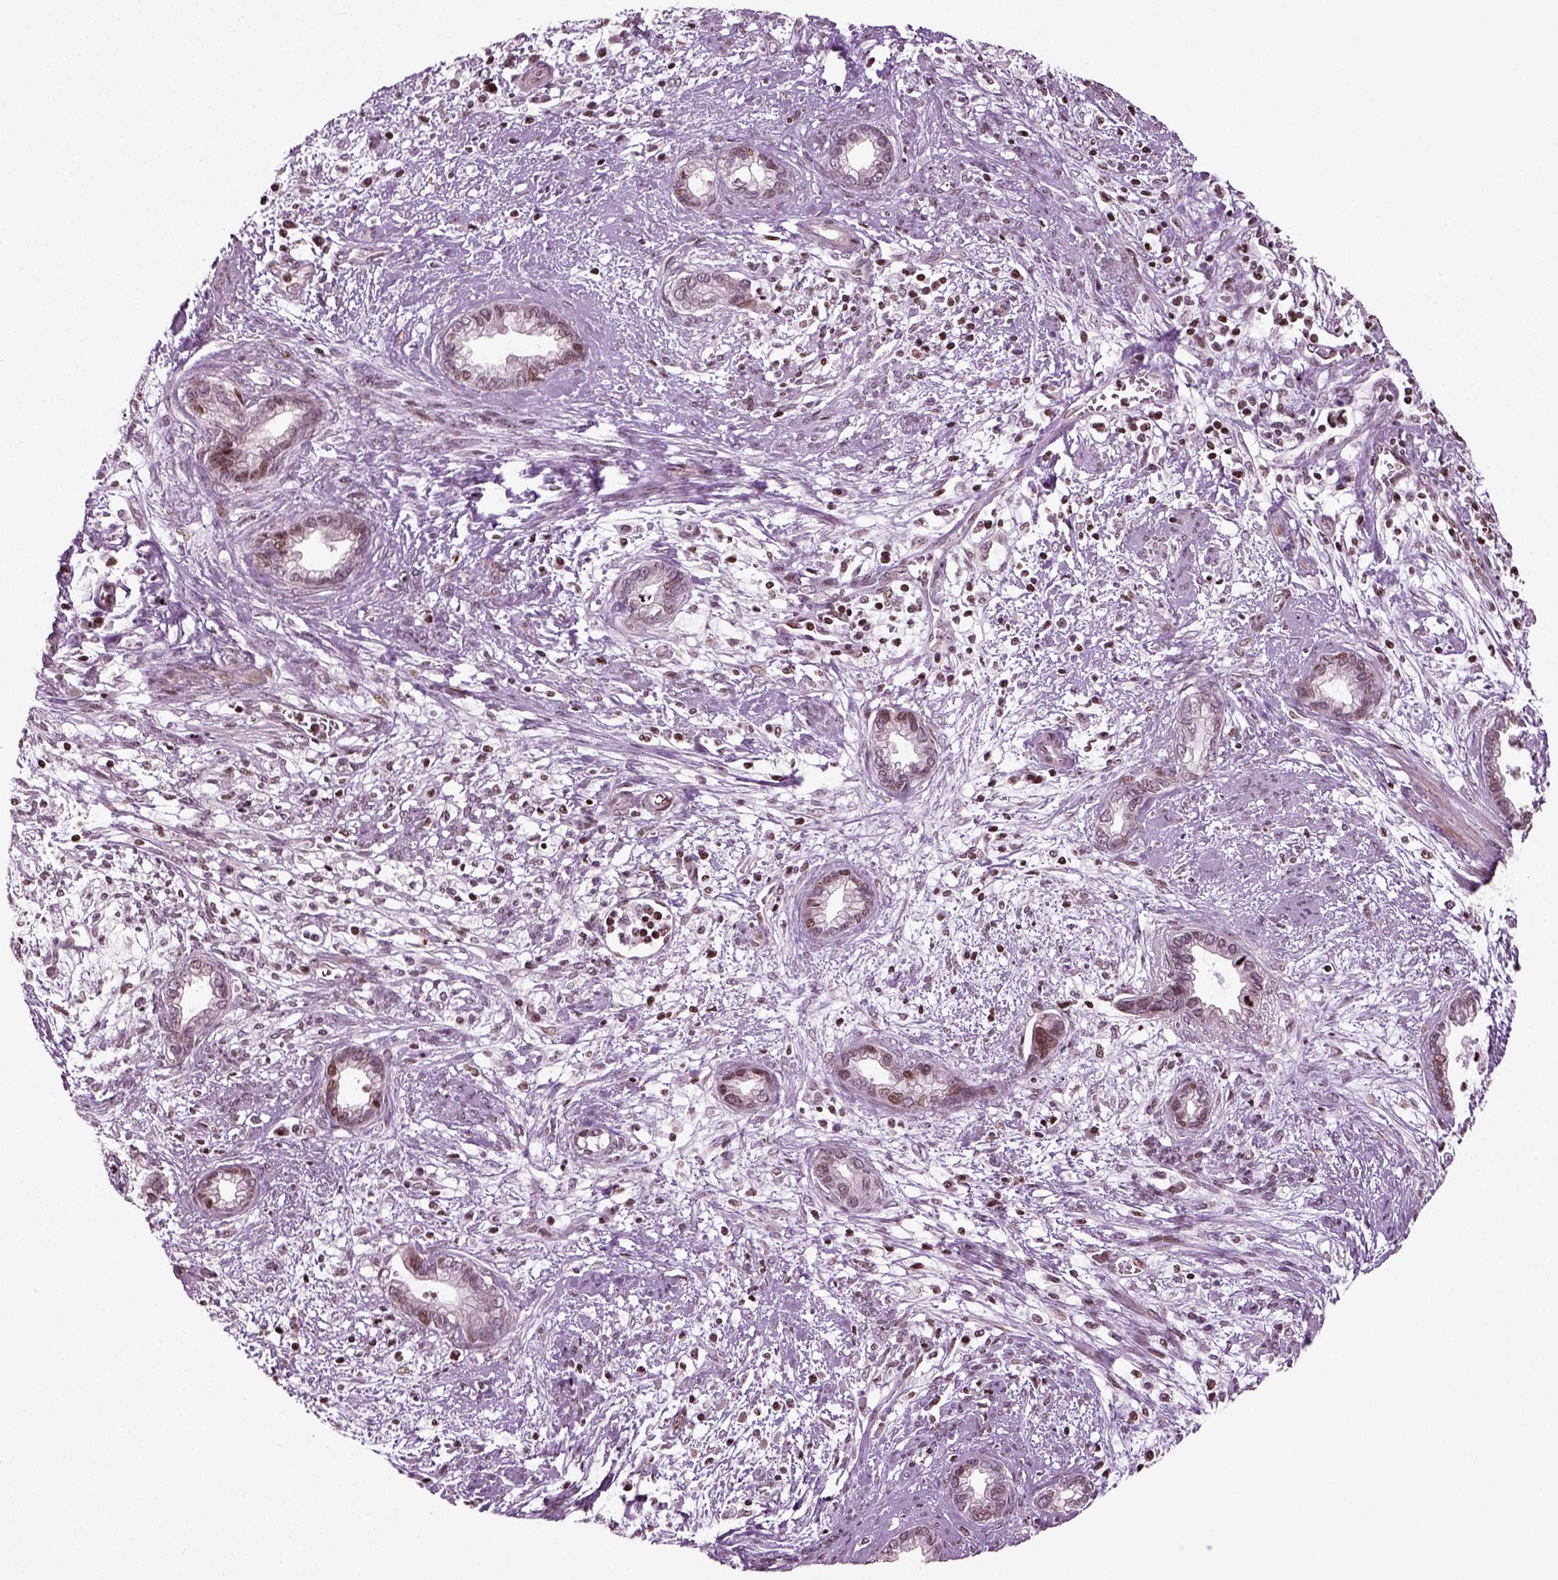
{"staining": {"intensity": "moderate", "quantity": "<25%", "location": "nuclear"}, "tissue": "cervical cancer", "cell_type": "Tumor cells", "image_type": "cancer", "snomed": [{"axis": "morphology", "description": "Adenocarcinoma, NOS"}, {"axis": "topography", "description": "Cervix"}], "caption": "Tumor cells exhibit low levels of moderate nuclear positivity in approximately <25% of cells in human cervical adenocarcinoma.", "gene": "HEYL", "patient": {"sex": "female", "age": 62}}